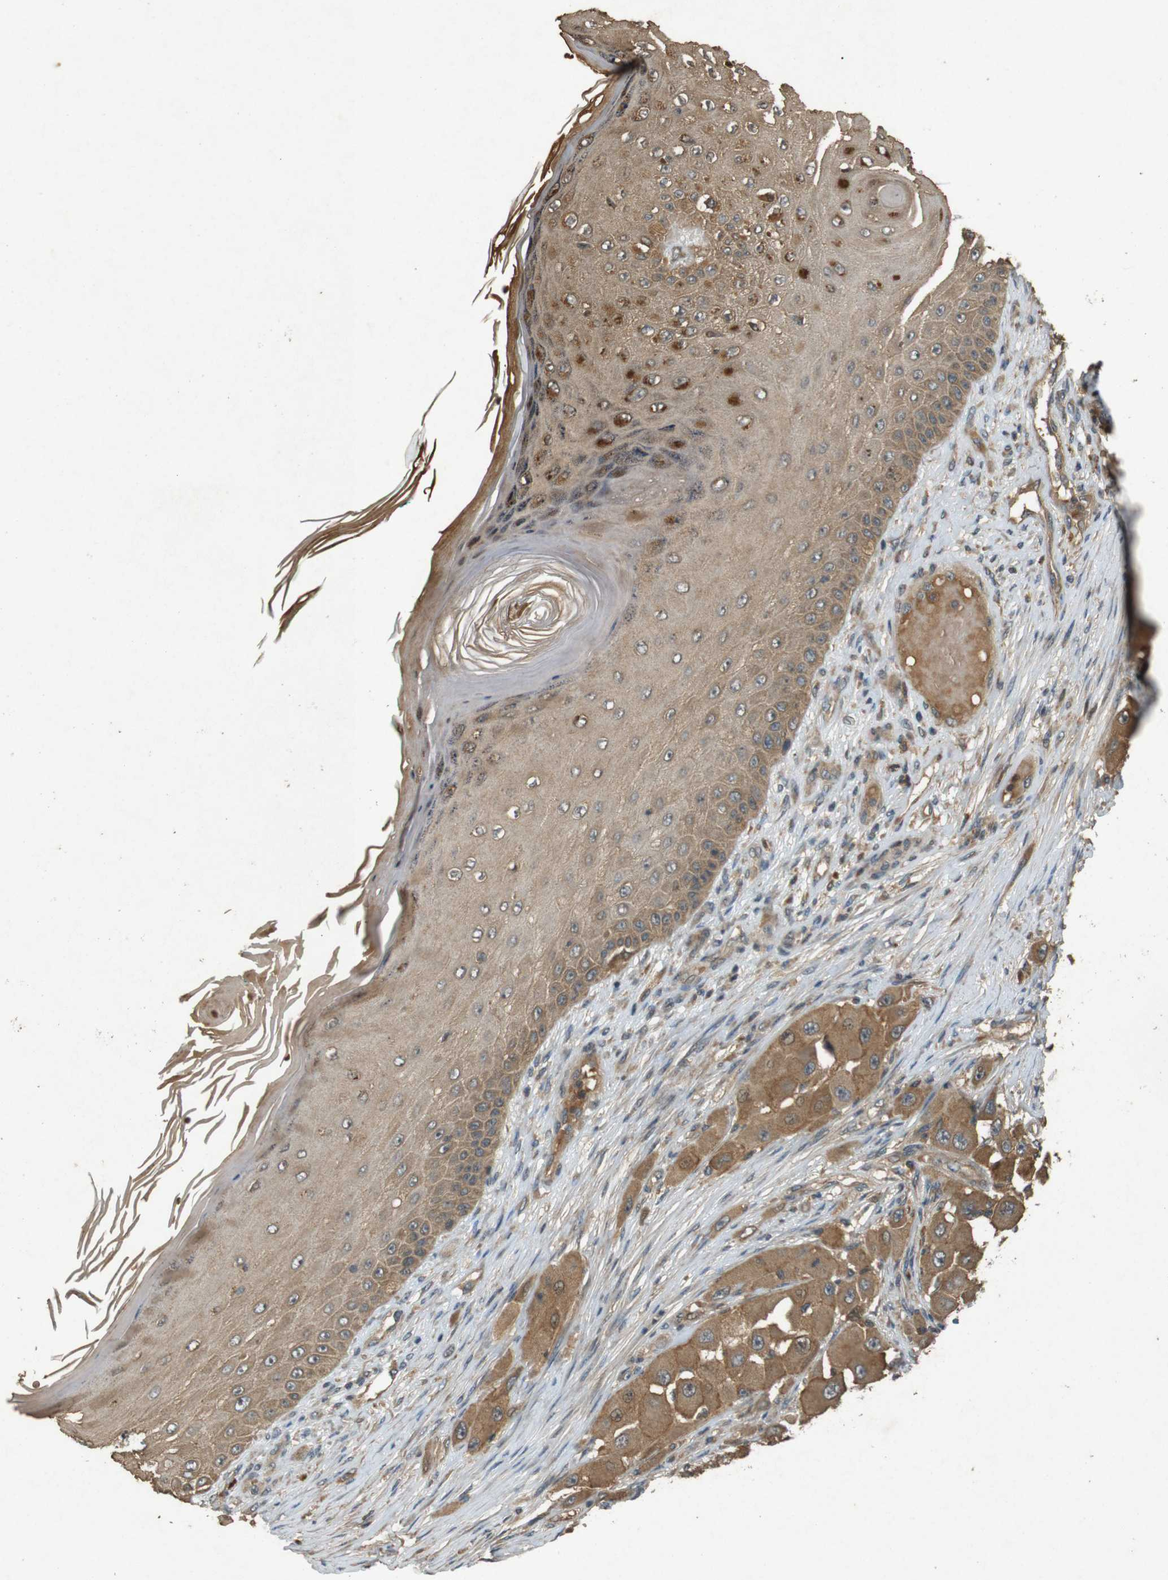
{"staining": {"intensity": "moderate", "quantity": ">75%", "location": "cytoplasmic/membranous"}, "tissue": "melanoma", "cell_type": "Tumor cells", "image_type": "cancer", "snomed": [{"axis": "morphology", "description": "Malignant melanoma, NOS"}, {"axis": "topography", "description": "Skin"}], "caption": "Protein staining of melanoma tissue demonstrates moderate cytoplasmic/membranous staining in about >75% of tumor cells. (brown staining indicates protein expression, while blue staining denotes nuclei).", "gene": "TAP1", "patient": {"sex": "female", "age": 81}}